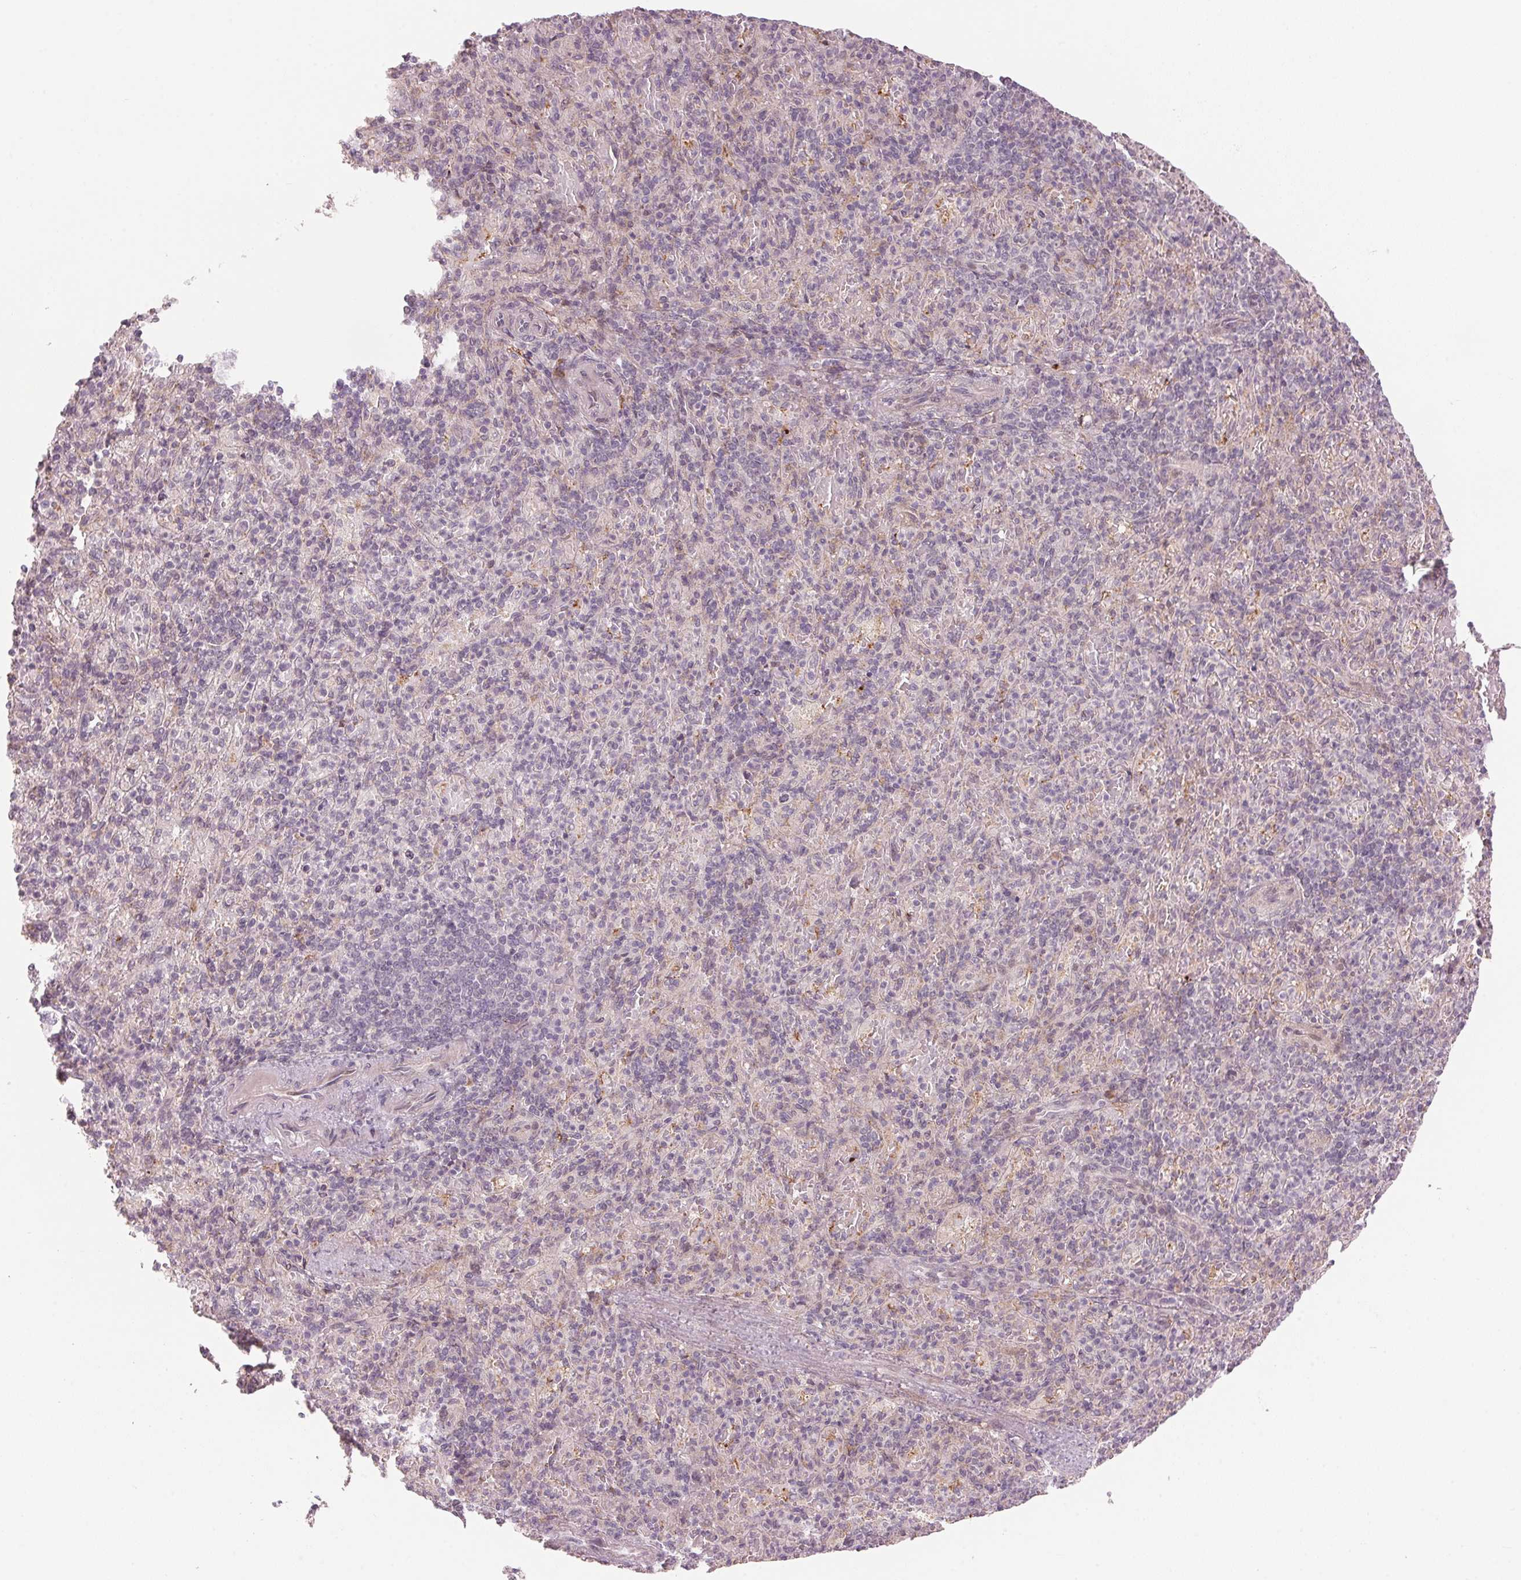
{"staining": {"intensity": "negative", "quantity": "none", "location": "none"}, "tissue": "spleen", "cell_type": "Cells in red pulp", "image_type": "normal", "snomed": [{"axis": "morphology", "description": "Normal tissue, NOS"}, {"axis": "topography", "description": "Spleen"}], "caption": "A micrograph of human spleen is negative for staining in cells in red pulp. (IHC, brightfield microscopy, high magnification).", "gene": "TMED6", "patient": {"sex": "female", "age": 74}}